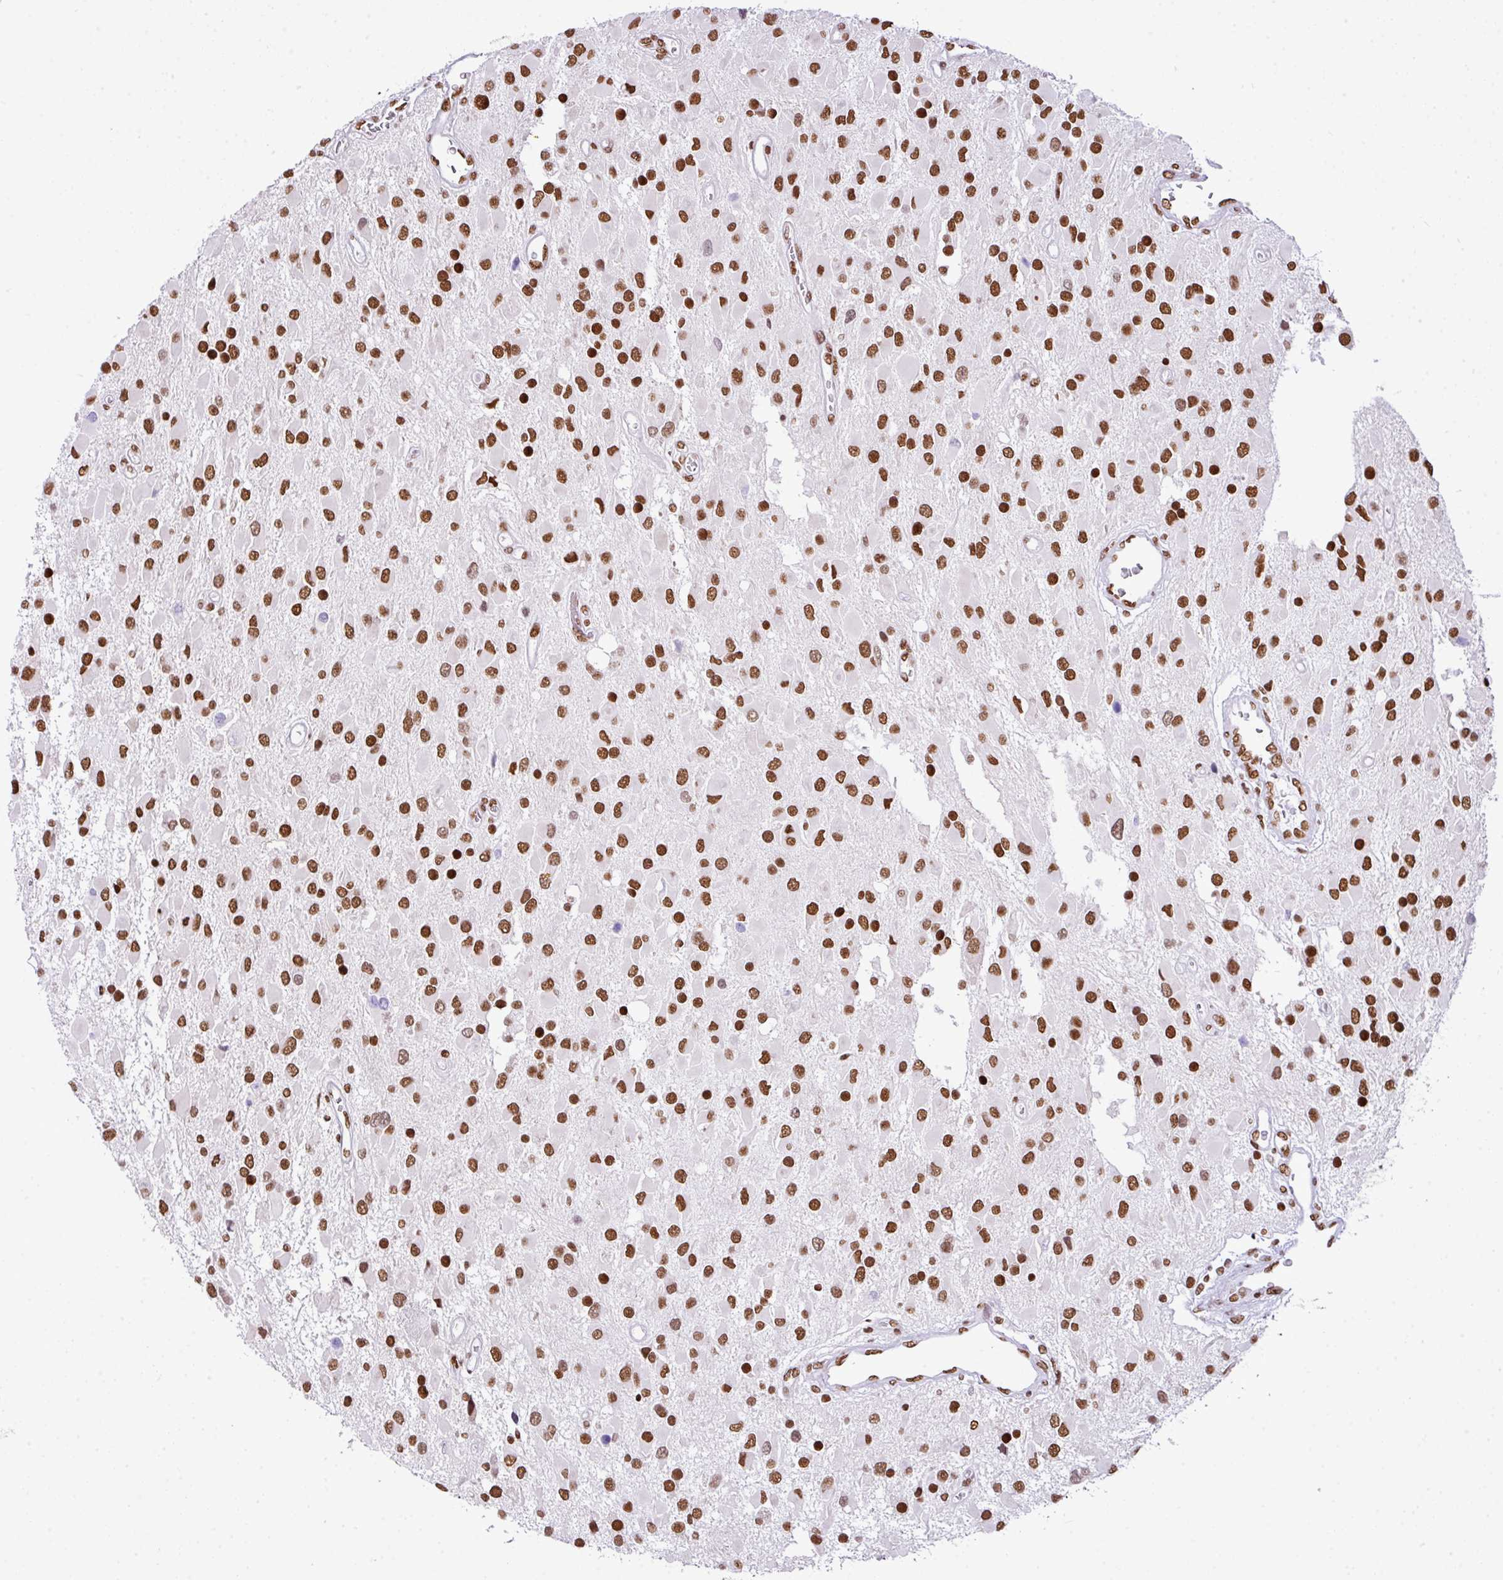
{"staining": {"intensity": "moderate", "quantity": ">75%", "location": "nuclear"}, "tissue": "glioma", "cell_type": "Tumor cells", "image_type": "cancer", "snomed": [{"axis": "morphology", "description": "Glioma, malignant, High grade"}, {"axis": "topography", "description": "Brain"}], "caption": "Immunohistochemical staining of human high-grade glioma (malignant) shows moderate nuclear protein positivity in approximately >75% of tumor cells. Nuclei are stained in blue.", "gene": "RARG", "patient": {"sex": "male", "age": 53}}